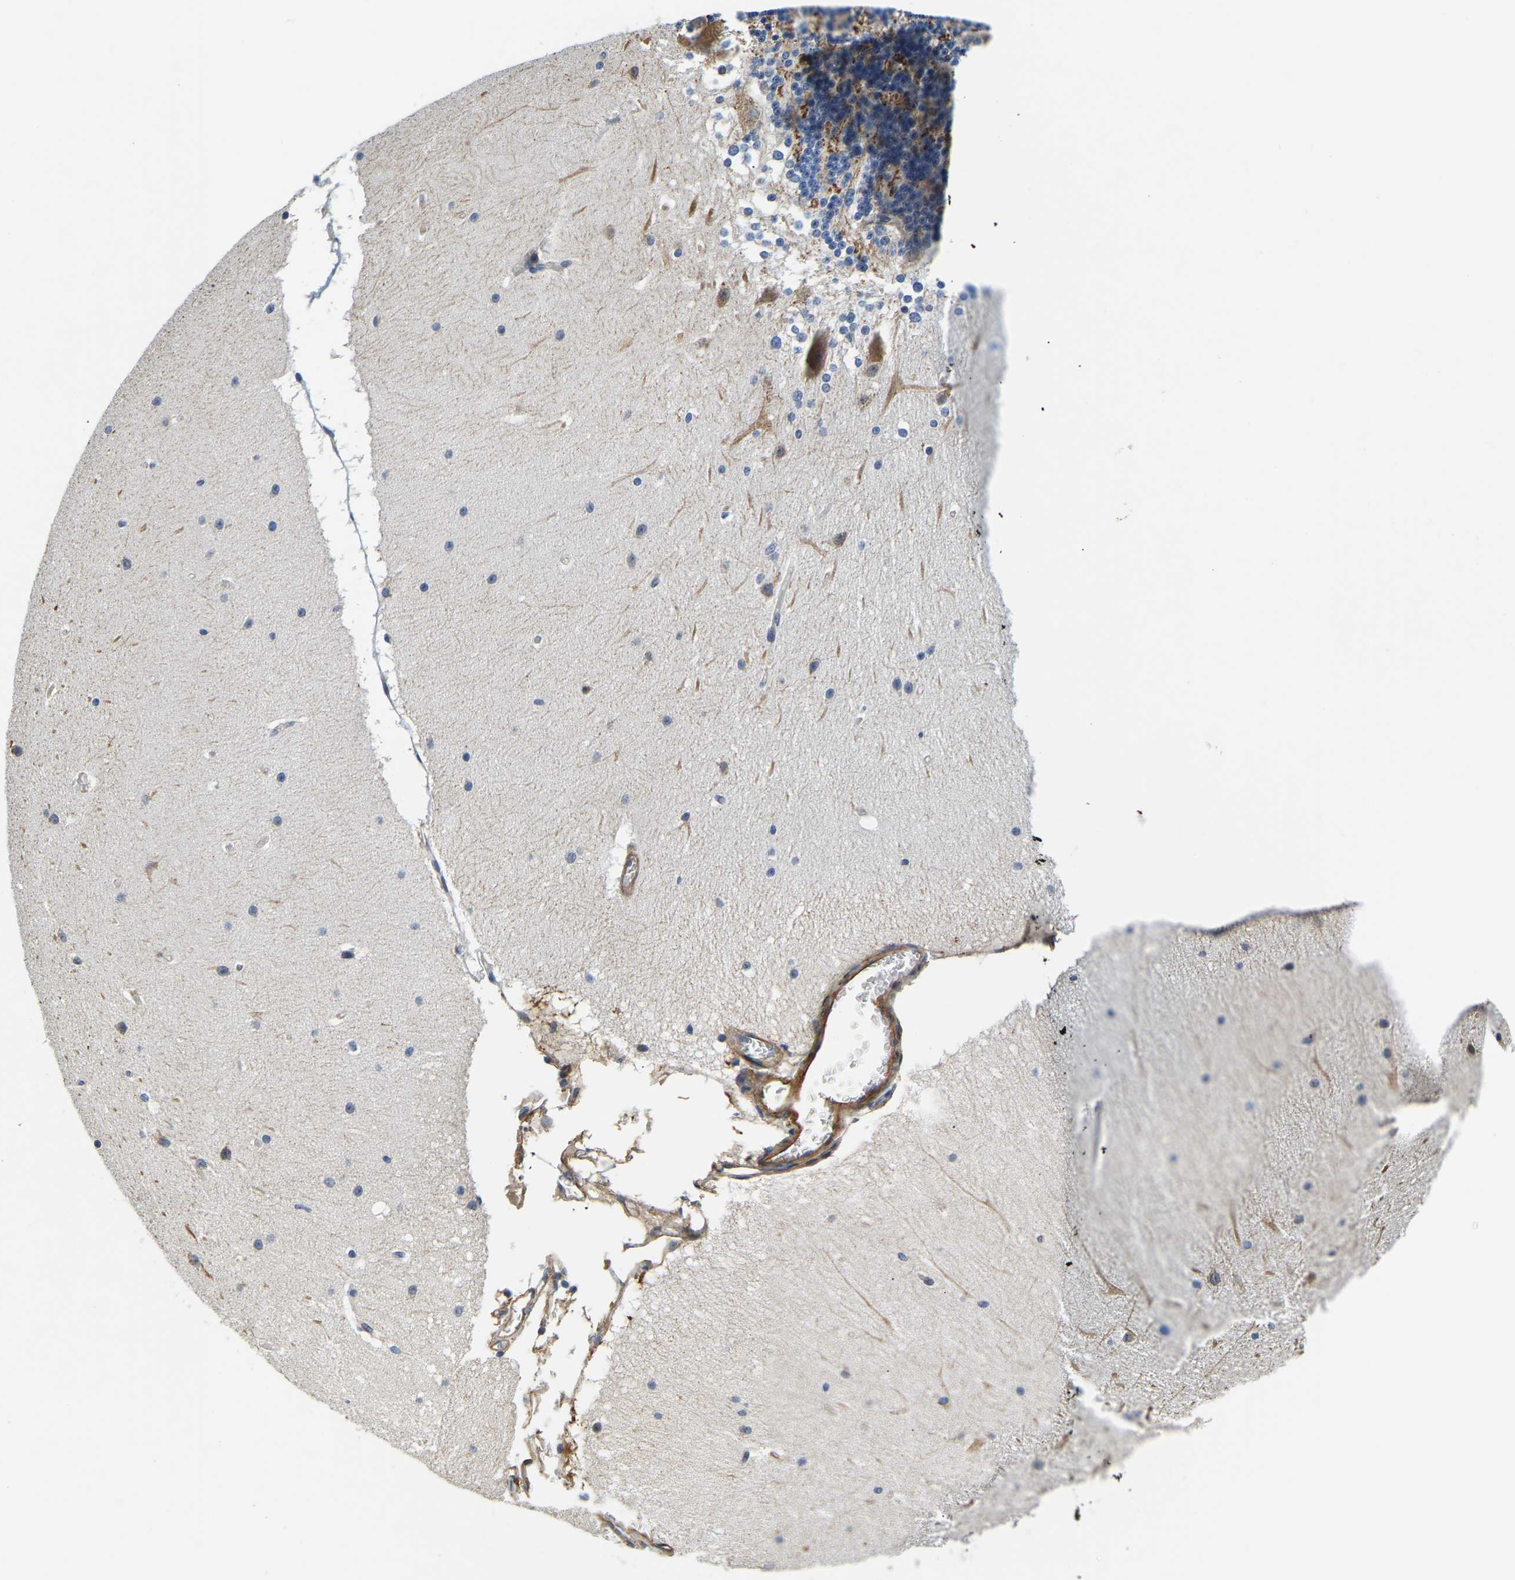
{"staining": {"intensity": "moderate", "quantity": "<25%", "location": "cytoplasmic/membranous"}, "tissue": "cerebellum", "cell_type": "Cells in granular layer", "image_type": "normal", "snomed": [{"axis": "morphology", "description": "Normal tissue, NOS"}, {"axis": "topography", "description": "Cerebellum"}], "caption": "Protein expression analysis of benign cerebellum reveals moderate cytoplasmic/membranous positivity in about <25% of cells in granular layer.", "gene": "LIAS", "patient": {"sex": "female", "age": 19}}